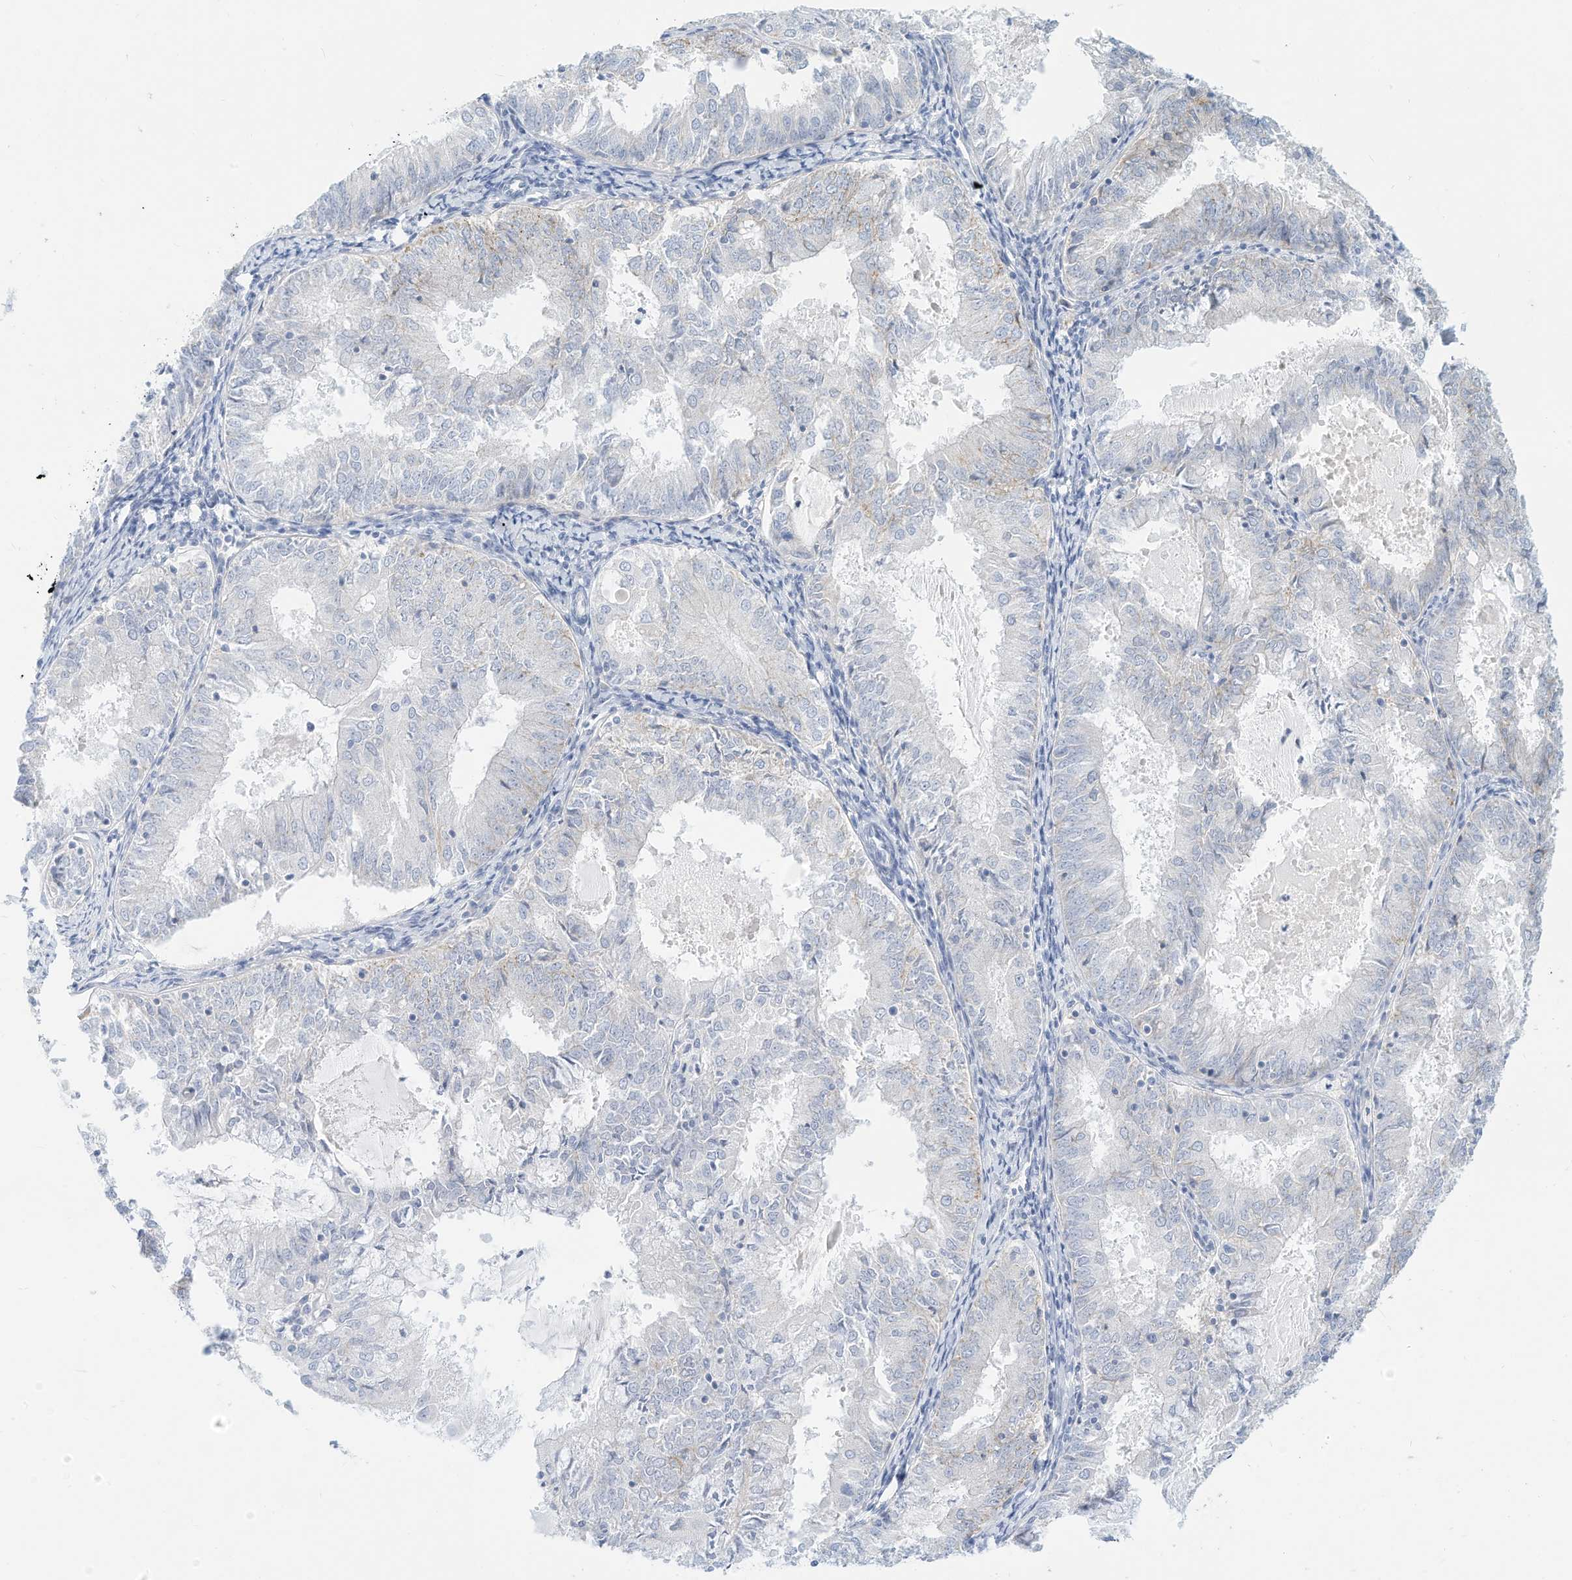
{"staining": {"intensity": "negative", "quantity": "none", "location": "none"}, "tissue": "endometrial cancer", "cell_type": "Tumor cells", "image_type": "cancer", "snomed": [{"axis": "morphology", "description": "Adenocarcinoma, NOS"}, {"axis": "topography", "description": "Endometrium"}], "caption": "This photomicrograph is of endometrial cancer (adenocarcinoma) stained with IHC to label a protein in brown with the nuclei are counter-stained blue. There is no staining in tumor cells.", "gene": "SPOCD1", "patient": {"sex": "female", "age": 57}}